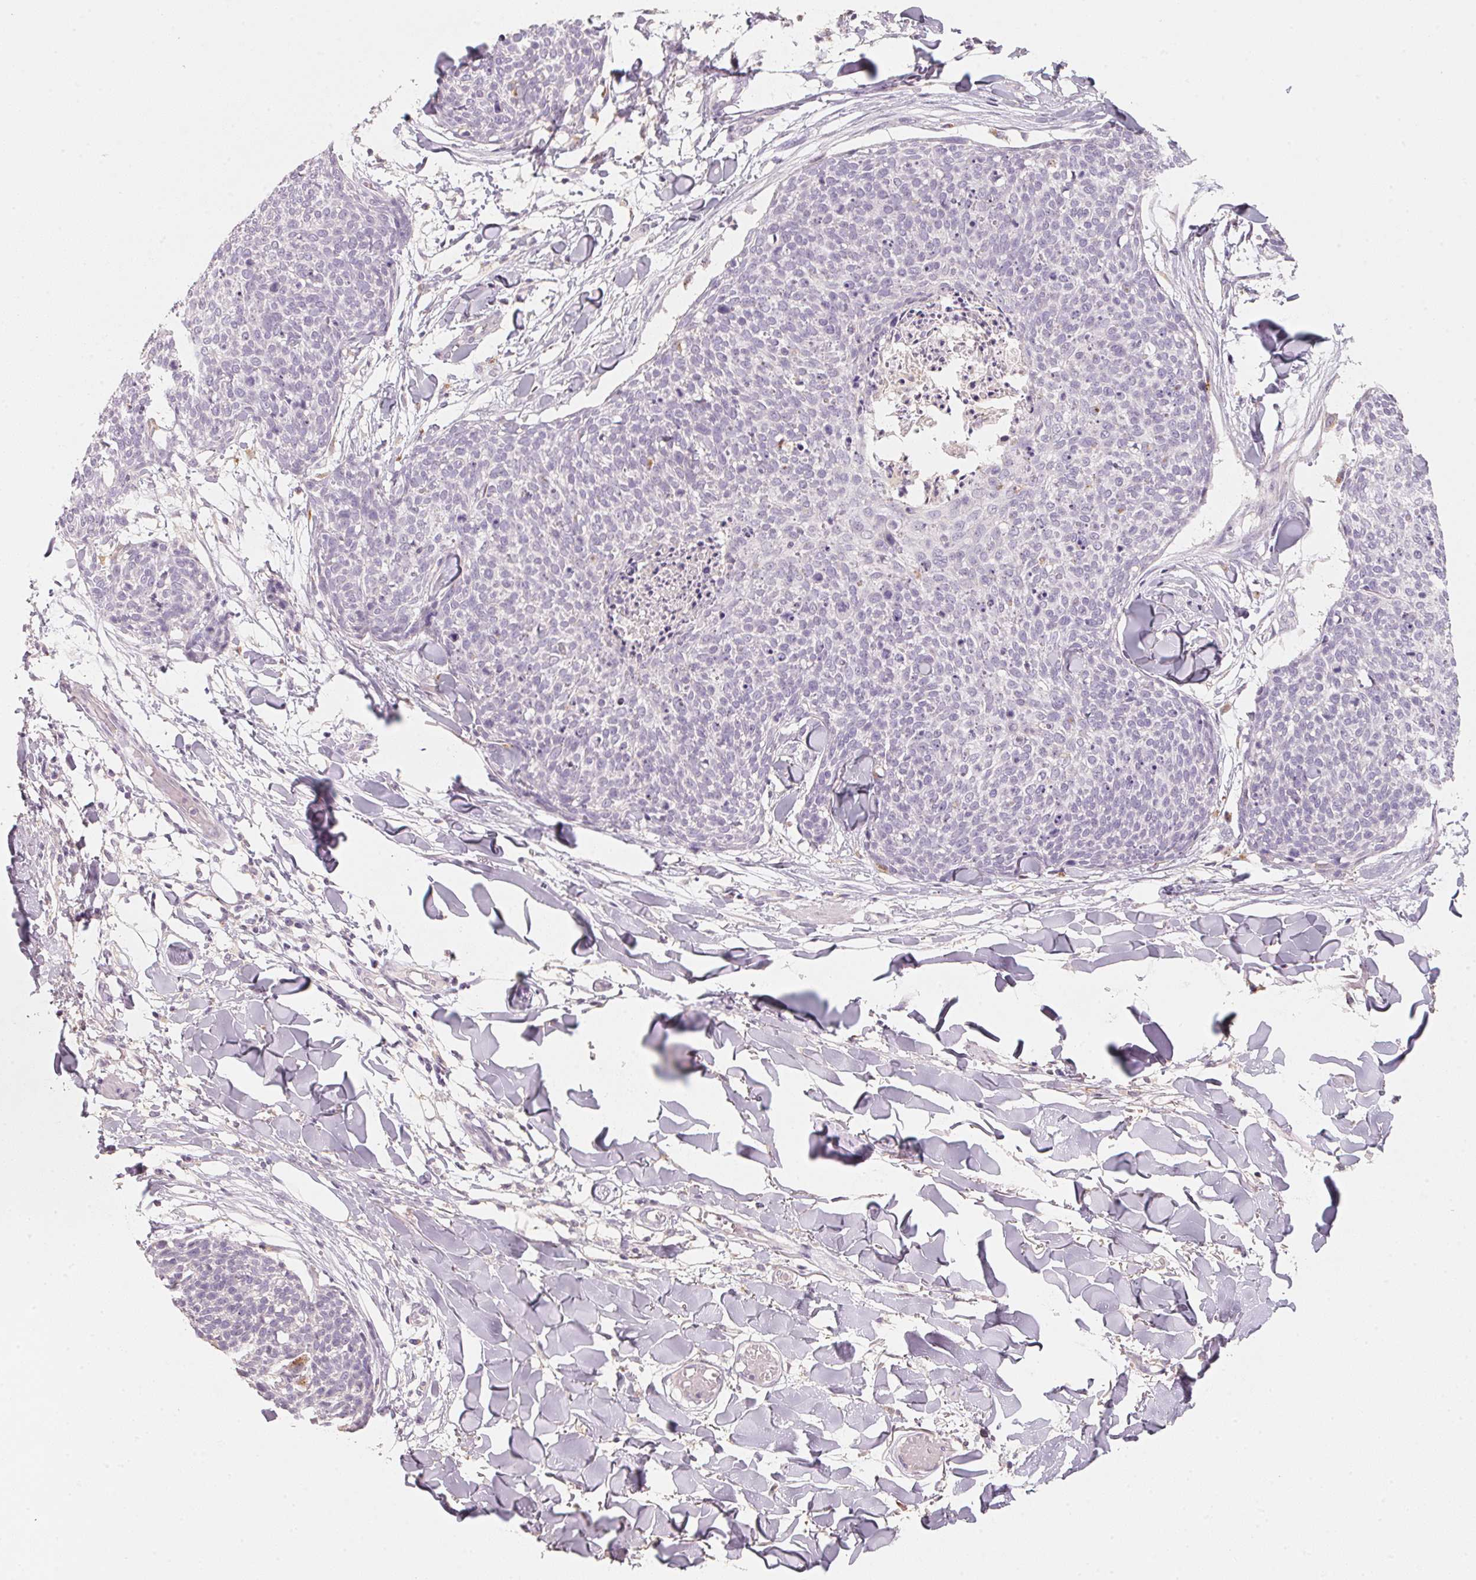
{"staining": {"intensity": "negative", "quantity": "none", "location": "none"}, "tissue": "skin cancer", "cell_type": "Tumor cells", "image_type": "cancer", "snomed": [{"axis": "morphology", "description": "Squamous cell carcinoma, NOS"}, {"axis": "topography", "description": "Skin"}, {"axis": "topography", "description": "Vulva"}], "caption": "DAB (3,3'-diaminobenzidine) immunohistochemical staining of squamous cell carcinoma (skin) exhibits no significant expression in tumor cells. (Brightfield microscopy of DAB (3,3'-diaminobenzidine) immunohistochemistry (IHC) at high magnification).", "gene": "TREH", "patient": {"sex": "female", "age": 75}}